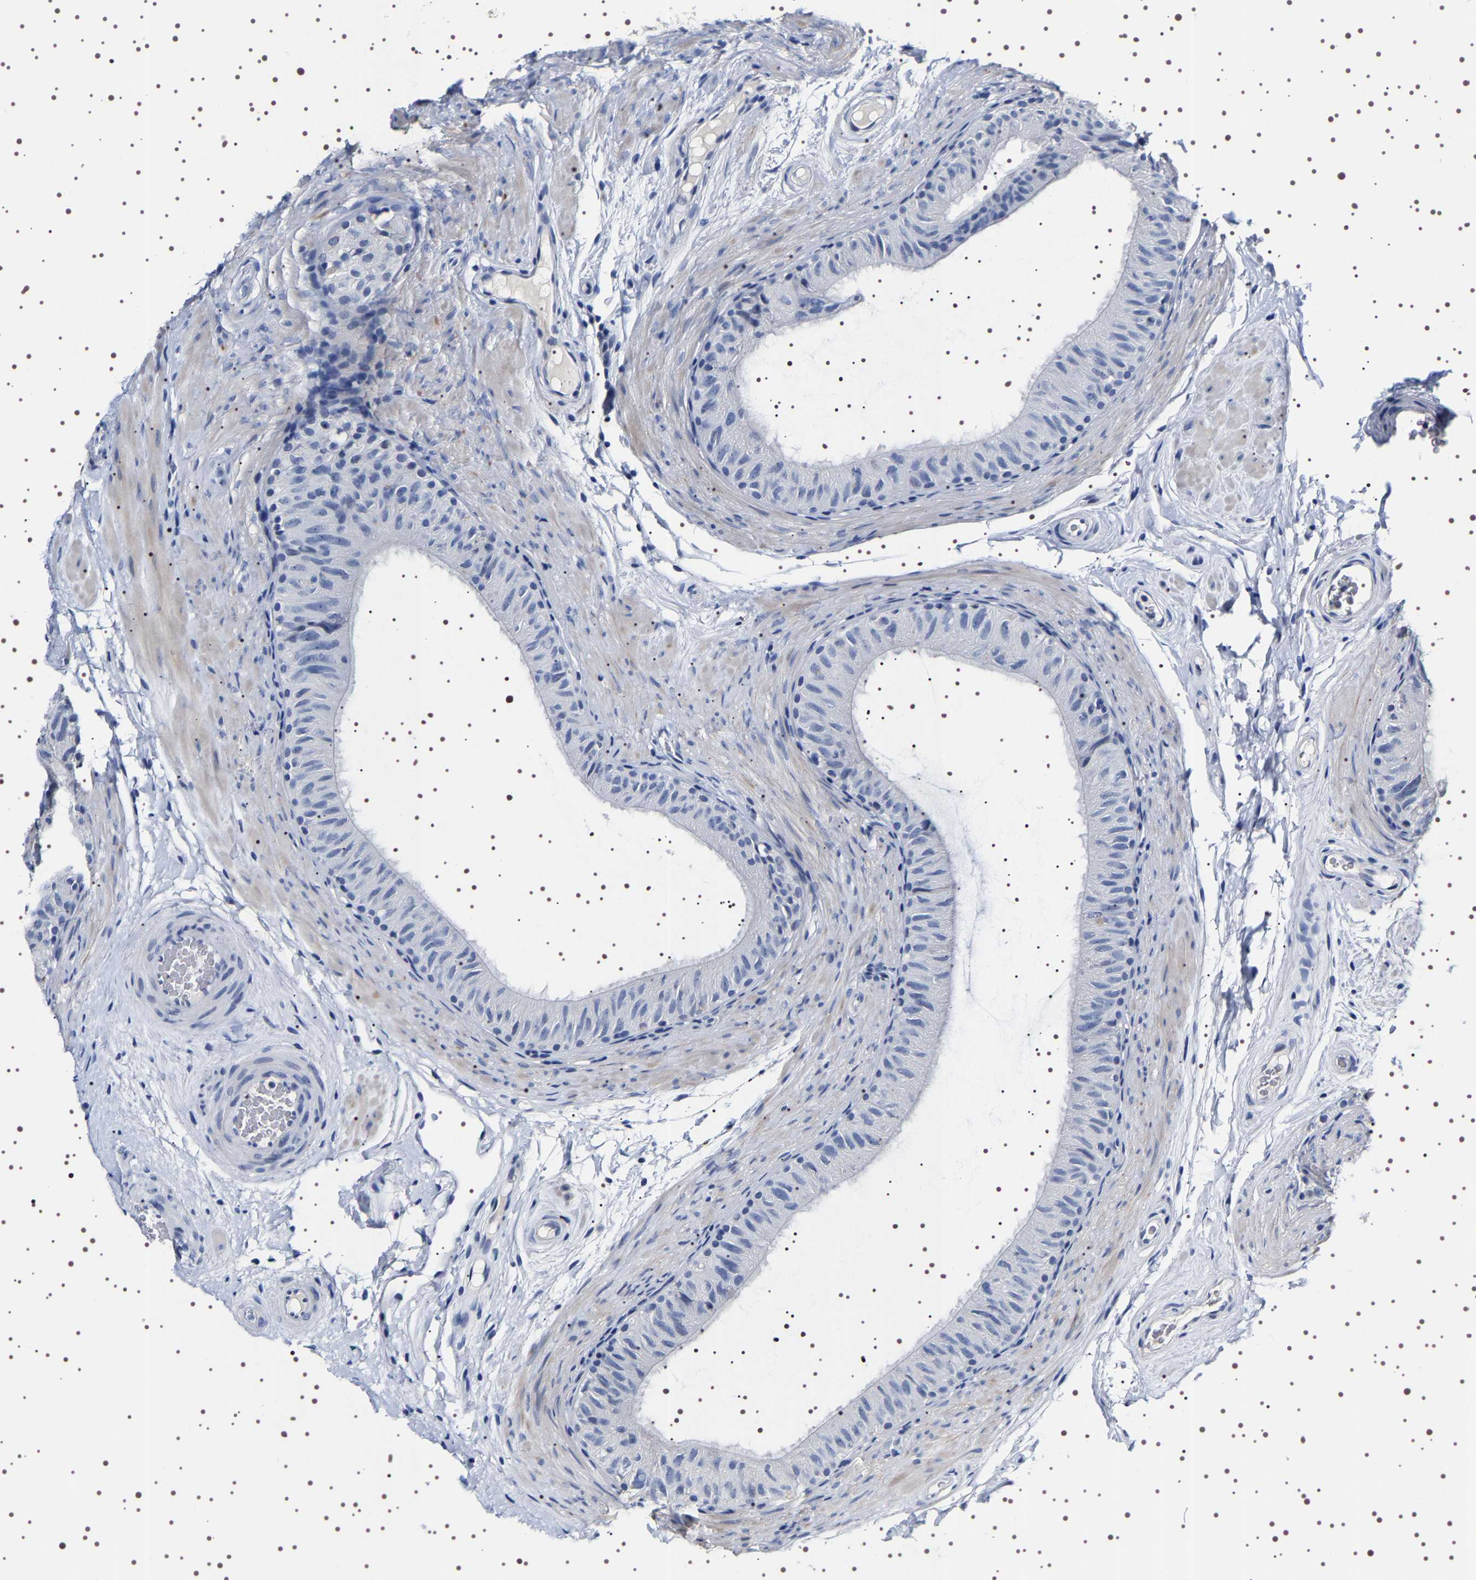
{"staining": {"intensity": "moderate", "quantity": "<25%", "location": "cytoplasmic/membranous"}, "tissue": "epididymis", "cell_type": "Glandular cells", "image_type": "normal", "snomed": [{"axis": "morphology", "description": "Normal tissue, NOS"}, {"axis": "topography", "description": "Epididymis"}], "caption": "About <25% of glandular cells in benign human epididymis reveal moderate cytoplasmic/membranous protein positivity as visualized by brown immunohistochemical staining.", "gene": "UBQLN3", "patient": {"sex": "male", "age": 34}}